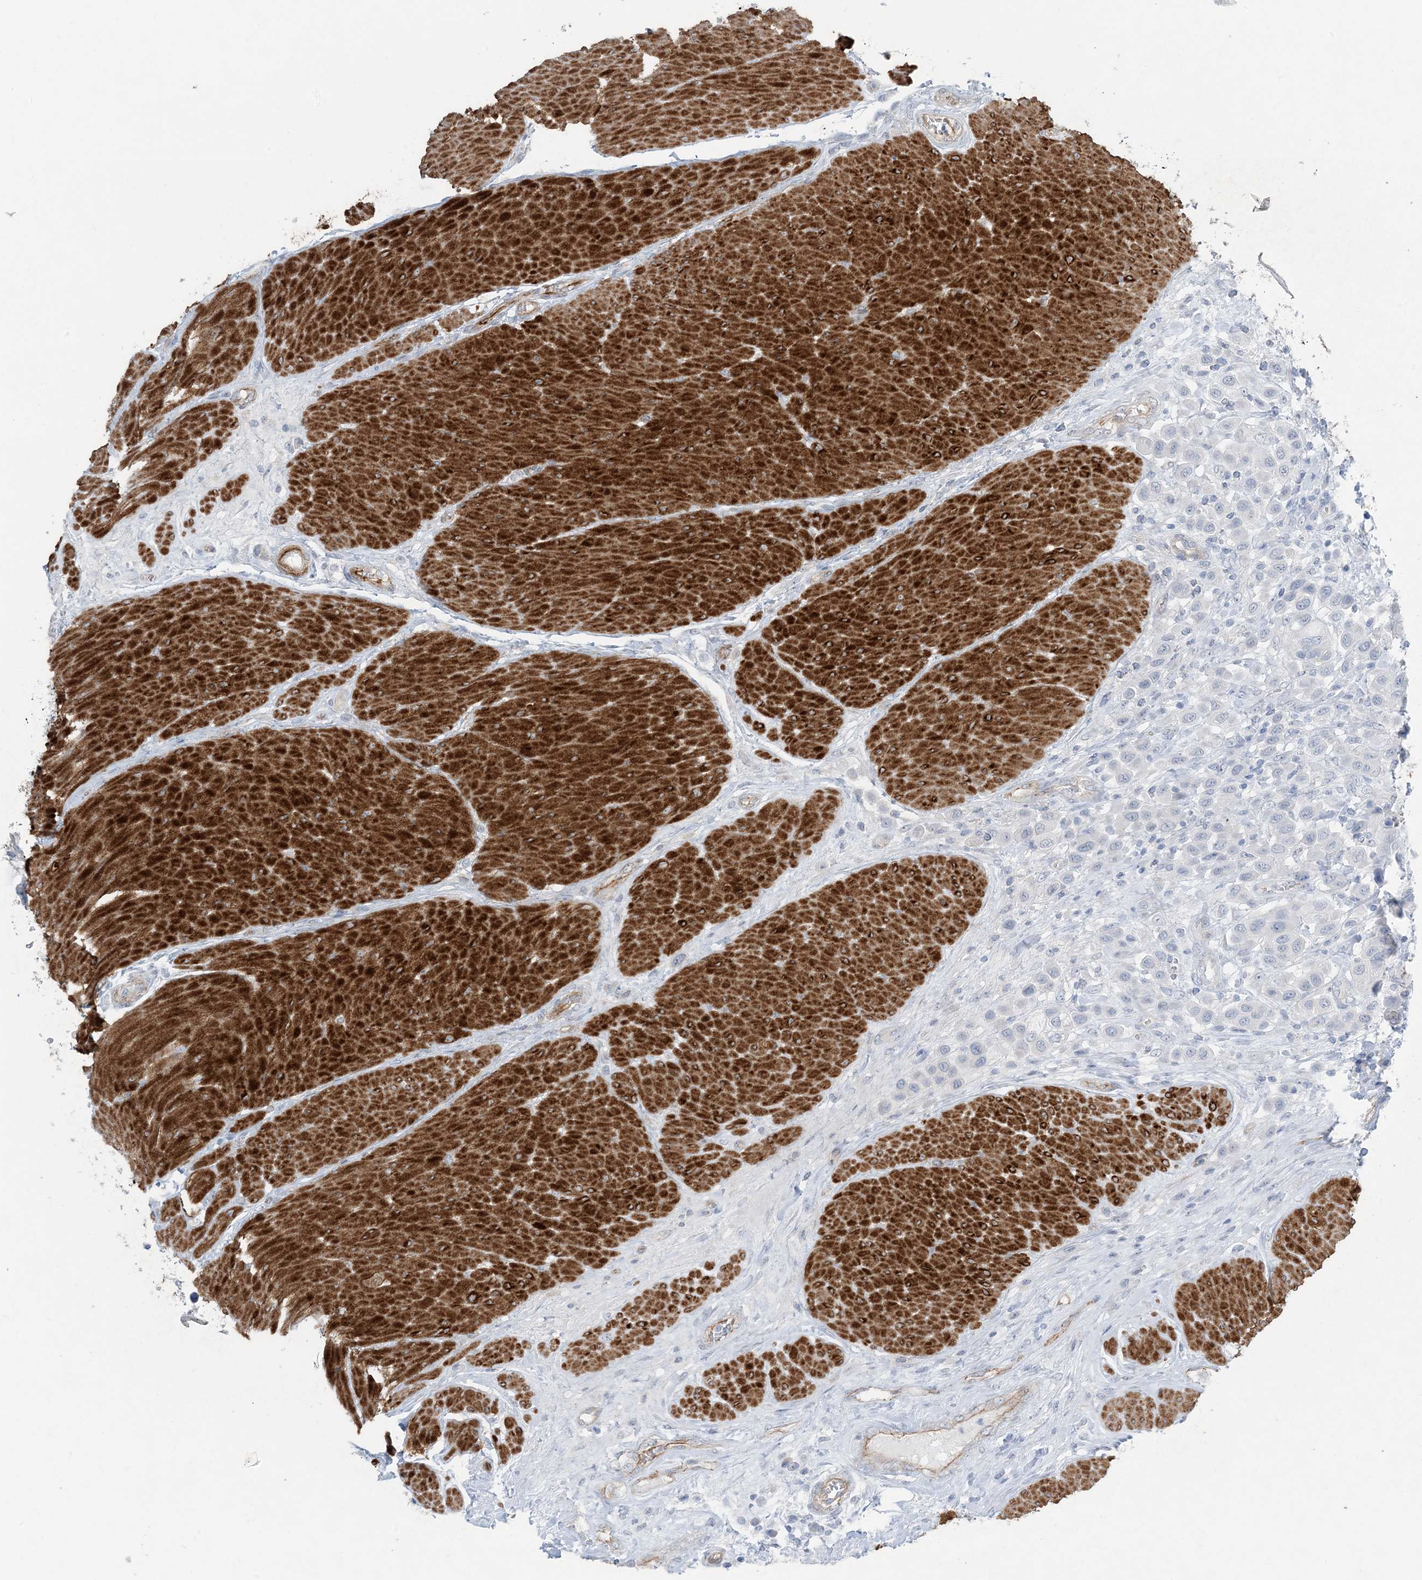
{"staining": {"intensity": "negative", "quantity": "none", "location": "none"}, "tissue": "urothelial cancer", "cell_type": "Tumor cells", "image_type": "cancer", "snomed": [{"axis": "morphology", "description": "Urothelial carcinoma, High grade"}, {"axis": "topography", "description": "Urinary bladder"}], "caption": "There is no significant expression in tumor cells of urothelial carcinoma (high-grade).", "gene": "PGM5", "patient": {"sex": "male", "age": 50}}